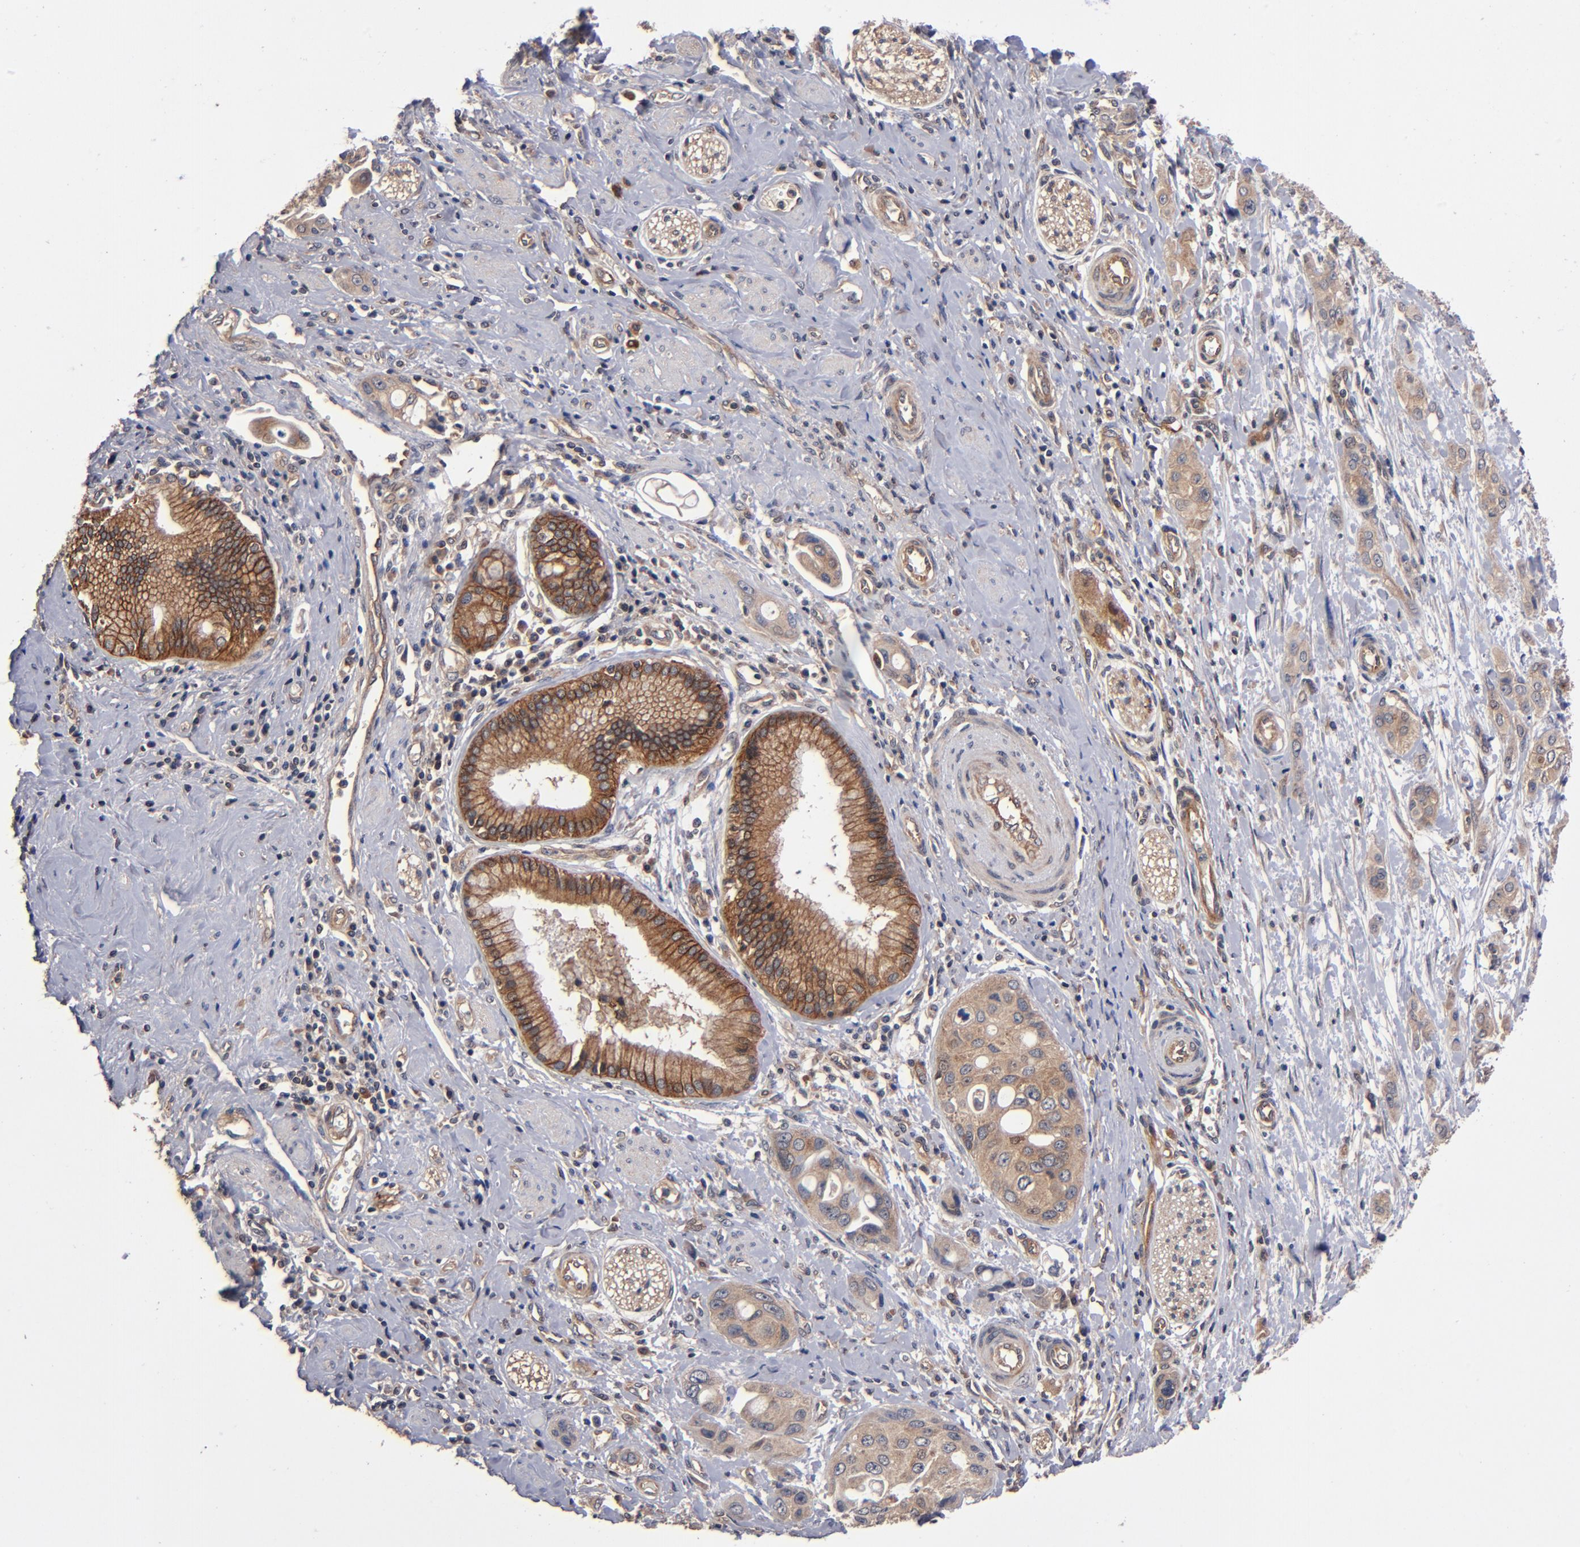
{"staining": {"intensity": "moderate", "quantity": ">75%", "location": "cytoplasmic/membranous"}, "tissue": "pancreatic cancer", "cell_type": "Tumor cells", "image_type": "cancer", "snomed": [{"axis": "morphology", "description": "Adenocarcinoma, NOS"}, {"axis": "topography", "description": "Pancreas"}], "caption": "Tumor cells display moderate cytoplasmic/membranous positivity in about >75% of cells in pancreatic cancer. The staining was performed using DAB (3,3'-diaminobenzidine), with brown indicating positive protein expression. Nuclei are stained blue with hematoxylin.", "gene": "BDKRB1", "patient": {"sex": "female", "age": 60}}